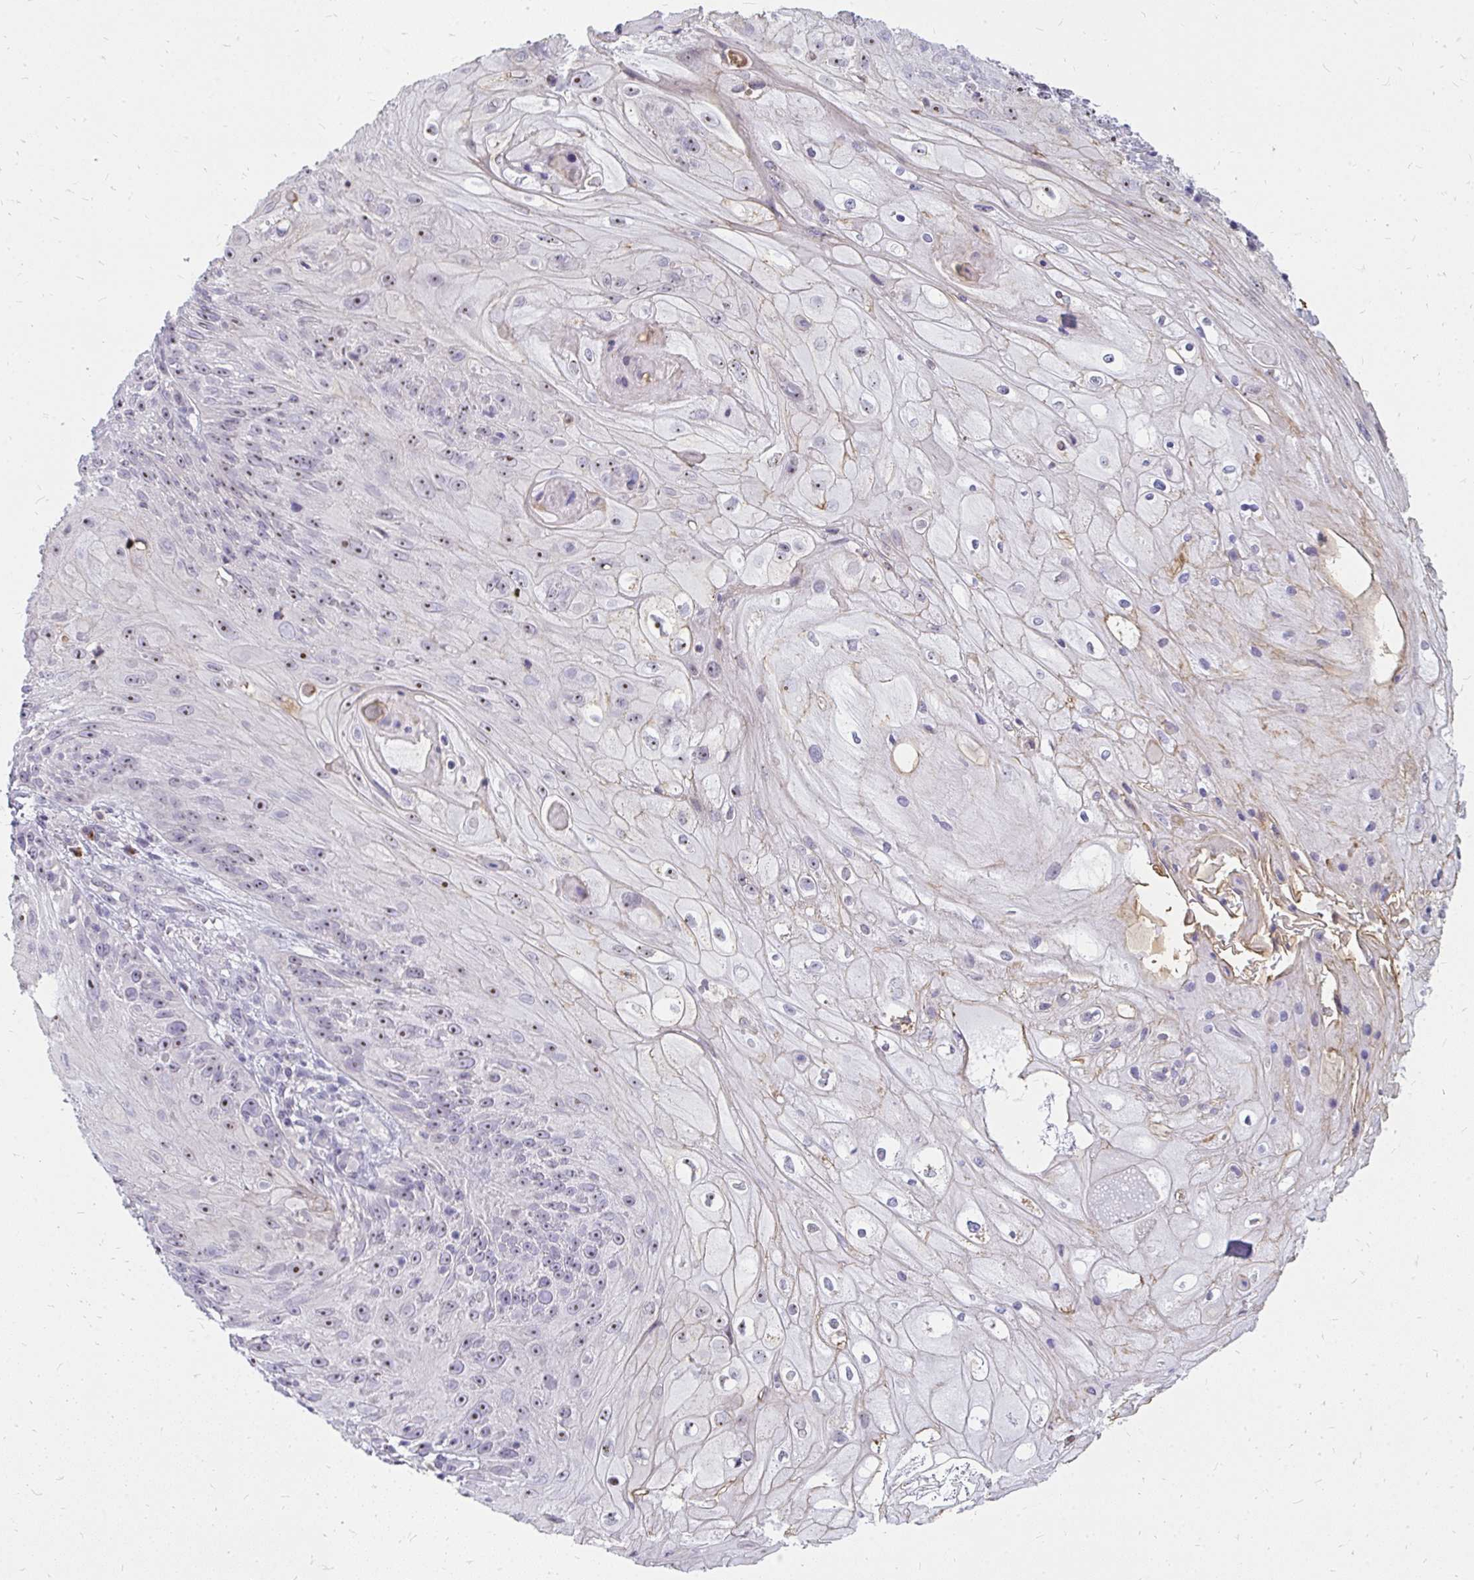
{"staining": {"intensity": "weak", "quantity": ">75%", "location": "nuclear"}, "tissue": "skin cancer", "cell_type": "Tumor cells", "image_type": "cancer", "snomed": [{"axis": "morphology", "description": "Squamous cell carcinoma, NOS"}, {"axis": "topography", "description": "Skin"}, {"axis": "topography", "description": "Vulva"}], "caption": "Protein analysis of skin cancer tissue exhibits weak nuclear positivity in approximately >75% of tumor cells.", "gene": "FAM9A", "patient": {"sex": "female", "age": 76}}